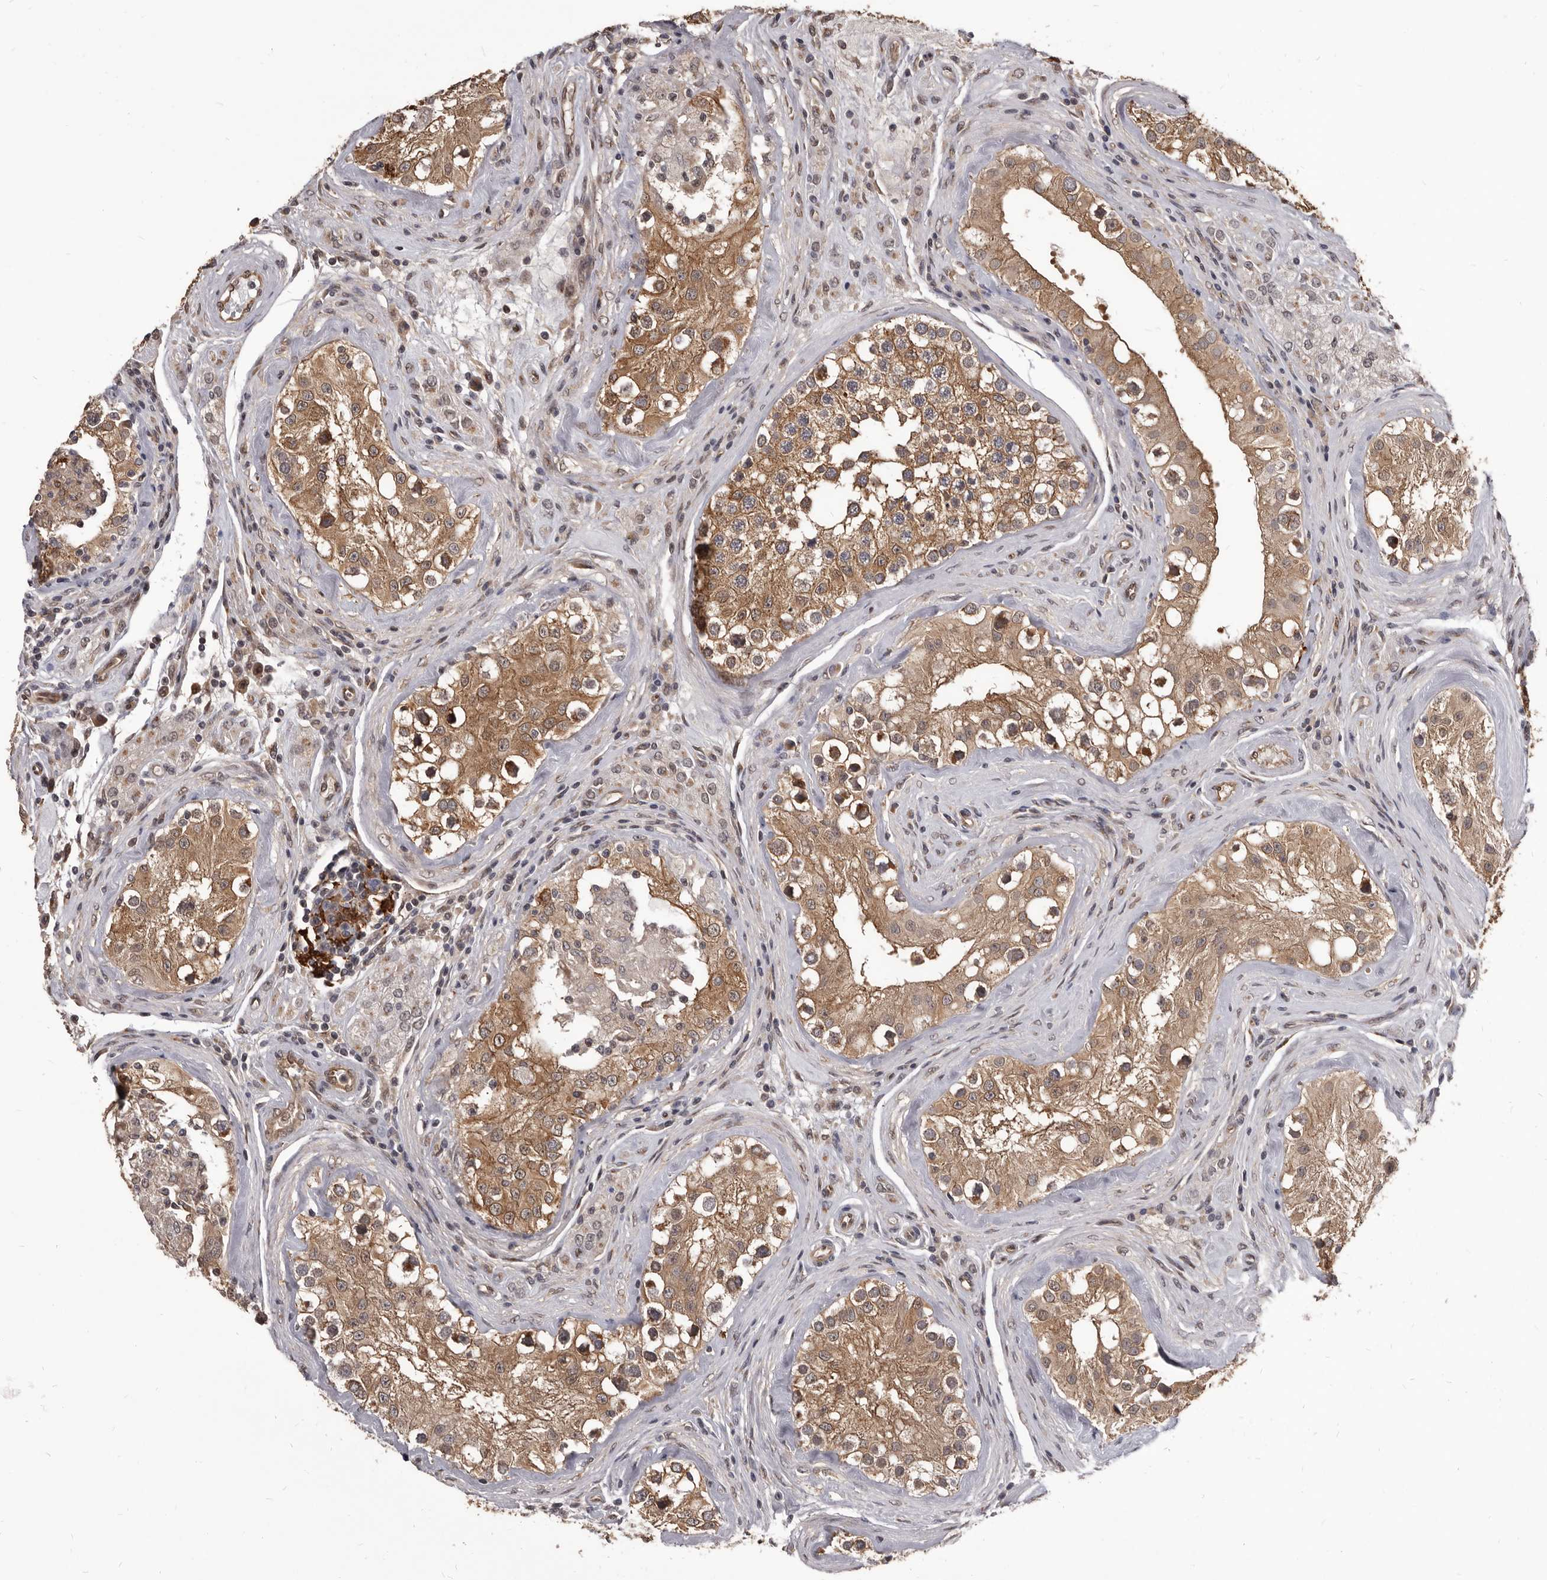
{"staining": {"intensity": "strong", "quantity": ">75%", "location": "cytoplasmic/membranous,nuclear"}, "tissue": "testis", "cell_type": "Cells in seminiferous ducts", "image_type": "normal", "snomed": [{"axis": "morphology", "description": "Normal tissue, NOS"}, {"axis": "topography", "description": "Testis"}], "caption": "Brown immunohistochemical staining in unremarkable testis displays strong cytoplasmic/membranous,nuclear expression in about >75% of cells in seminiferous ducts. Ihc stains the protein of interest in brown and the nuclei are stained blue.", "gene": "ADAMTS20", "patient": {"sex": "male", "age": 46}}